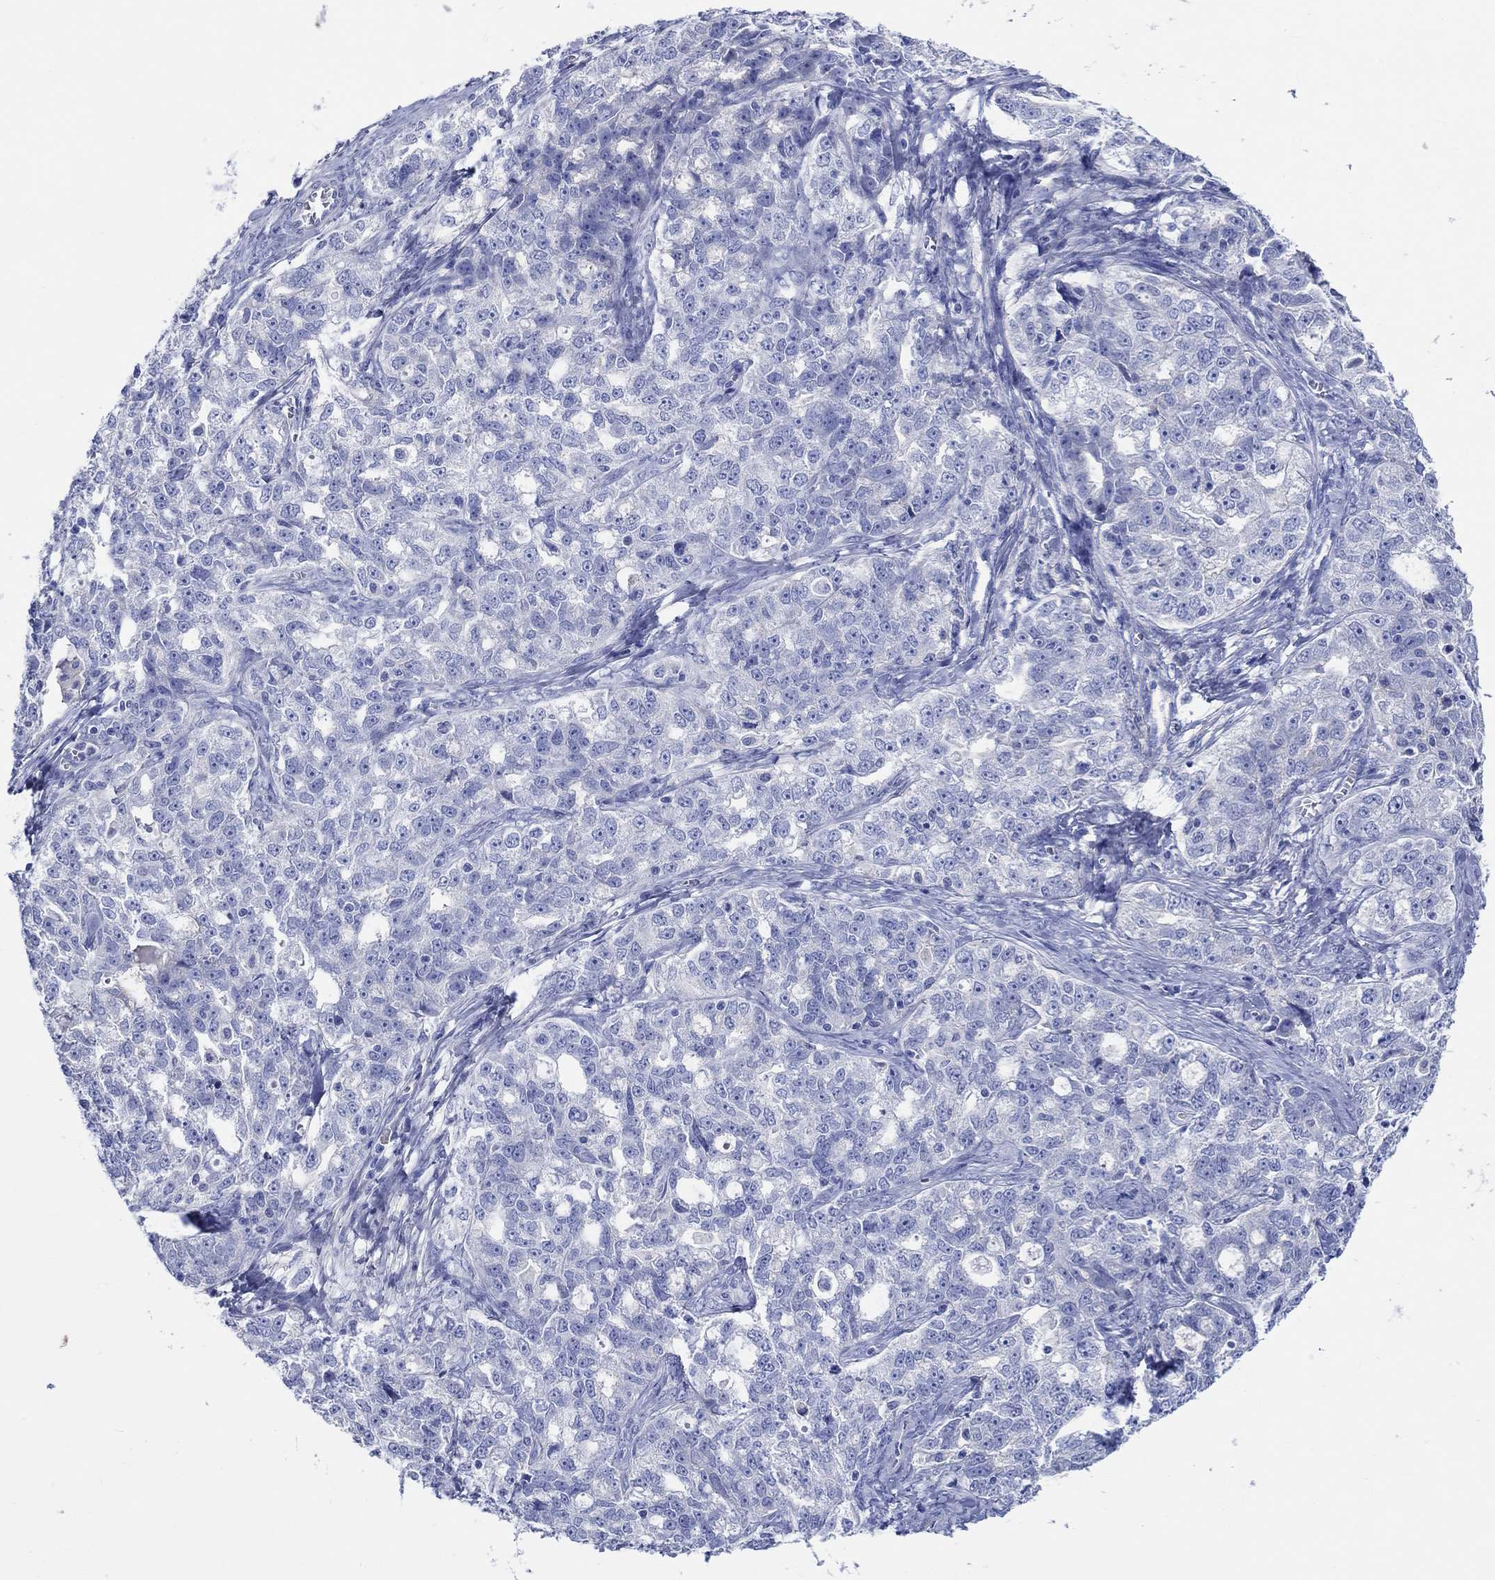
{"staining": {"intensity": "negative", "quantity": "none", "location": "none"}, "tissue": "ovarian cancer", "cell_type": "Tumor cells", "image_type": "cancer", "snomed": [{"axis": "morphology", "description": "Cystadenocarcinoma, serous, NOS"}, {"axis": "topography", "description": "Ovary"}], "caption": "IHC photomicrograph of neoplastic tissue: human ovarian serous cystadenocarcinoma stained with DAB exhibits no significant protein positivity in tumor cells.", "gene": "SHISA4", "patient": {"sex": "female", "age": 51}}